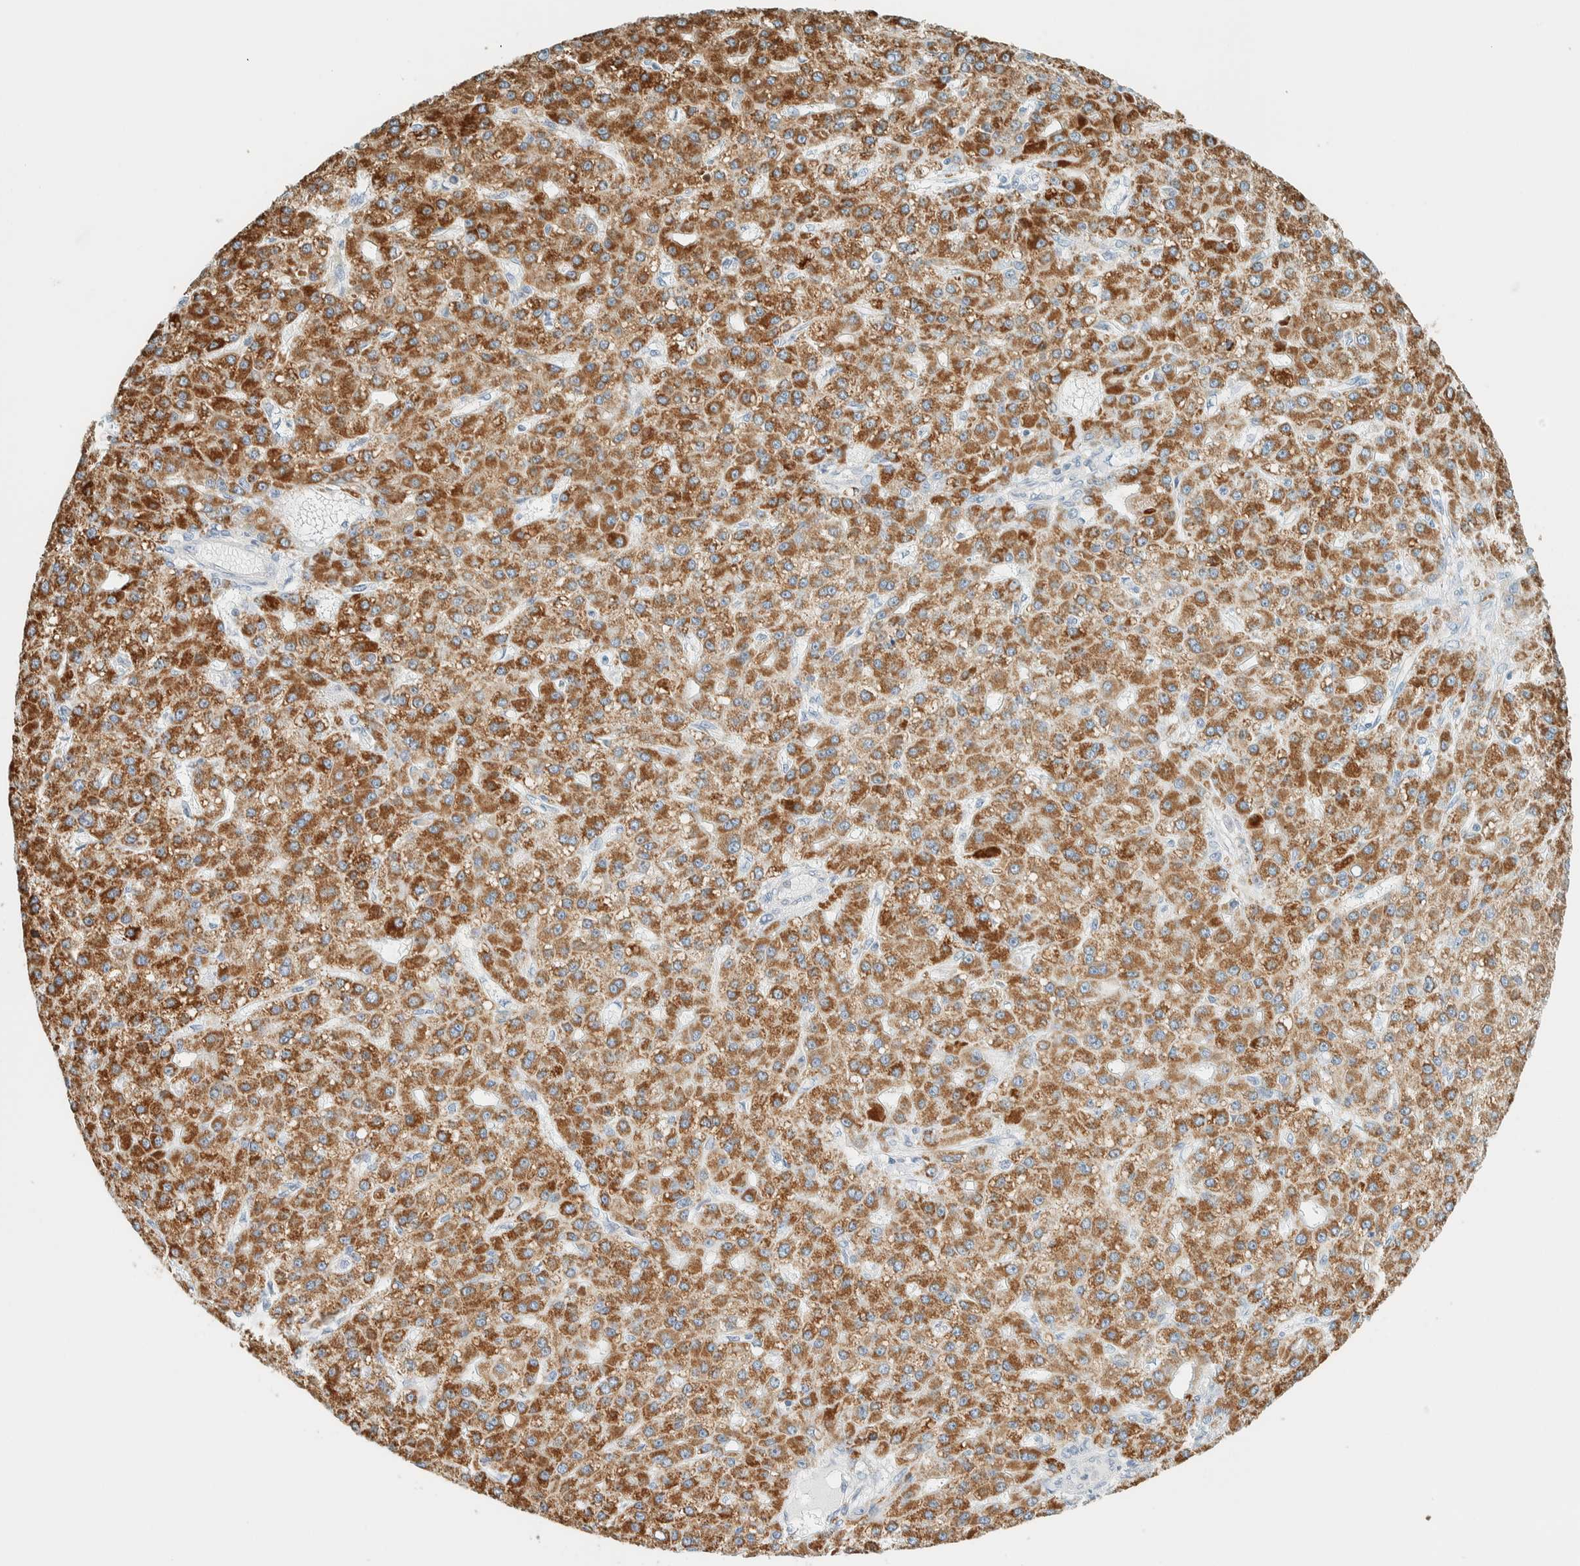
{"staining": {"intensity": "strong", "quantity": ">75%", "location": "cytoplasmic/membranous"}, "tissue": "liver cancer", "cell_type": "Tumor cells", "image_type": "cancer", "snomed": [{"axis": "morphology", "description": "Carcinoma, Hepatocellular, NOS"}, {"axis": "topography", "description": "Liver"}], "caption": "Liver hepatocellular carcinoma tissue demonstrates strong cytoplasmic/membranous positivity in about >75% of tumor cells, visualized by immunohistochemistry.", "gene": "NDE1", "patient": {"sex": "male", "age": 67}}